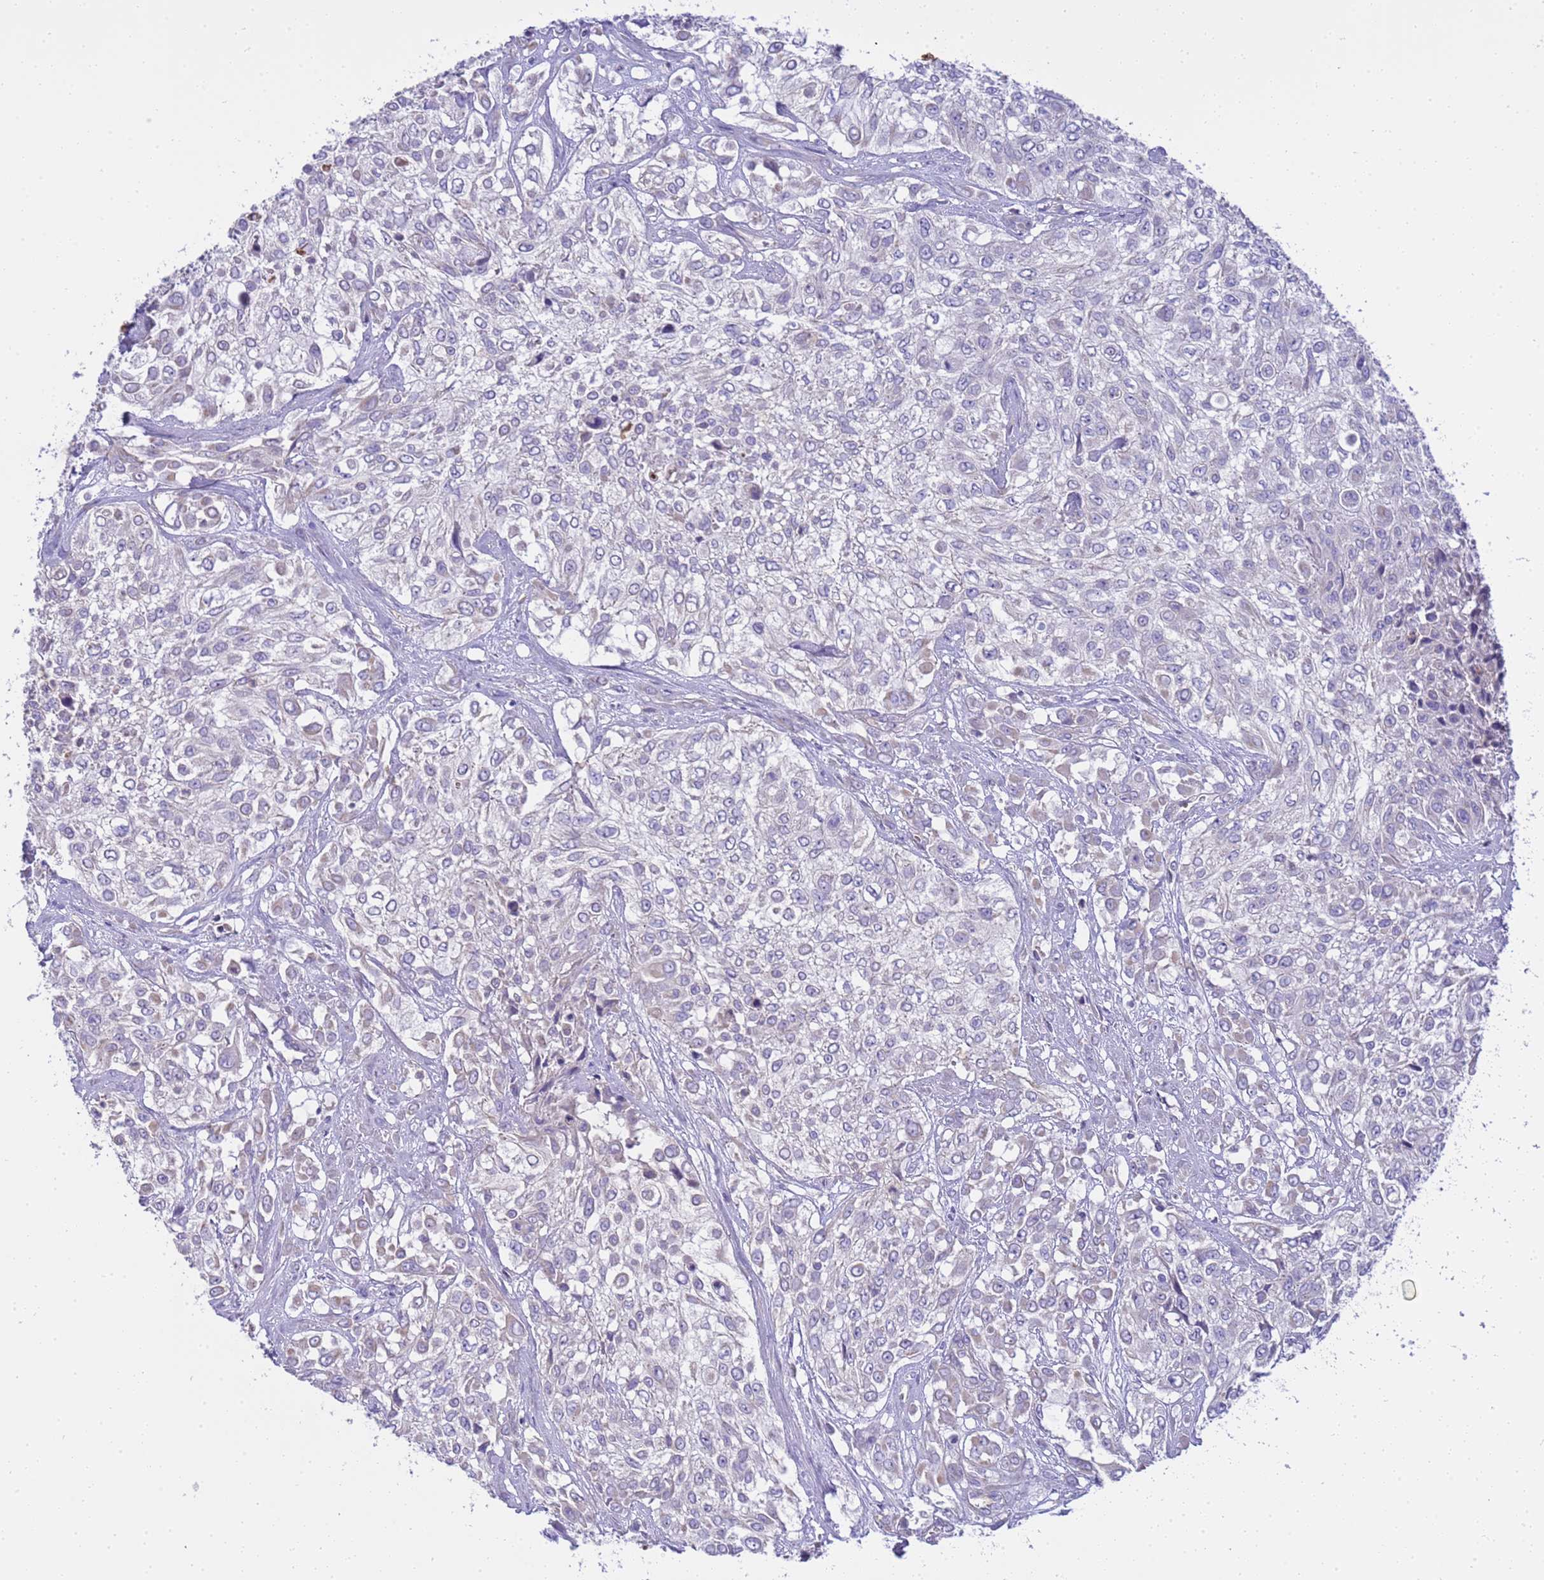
{"staining": {"intensity": "negative", "quantity": "none", "location": "none"}, "tissue": "urothelial cancer", "cell_type": "Tumor cells", "image_type": "cancer", "snomed": [{"axis": "morphology", "description": "Urothelial carcinoma, High grade"}, {"axis": "topography", "description": "Urinary bladder"}], "caption": "High power microscopy image of an IHC histopathology image of high-grade urothelial carcinoma, revealing no significant expression in tumor cells.", "gene": "RIPPLY2", "patient": {"sex": "male", "age": 57}}